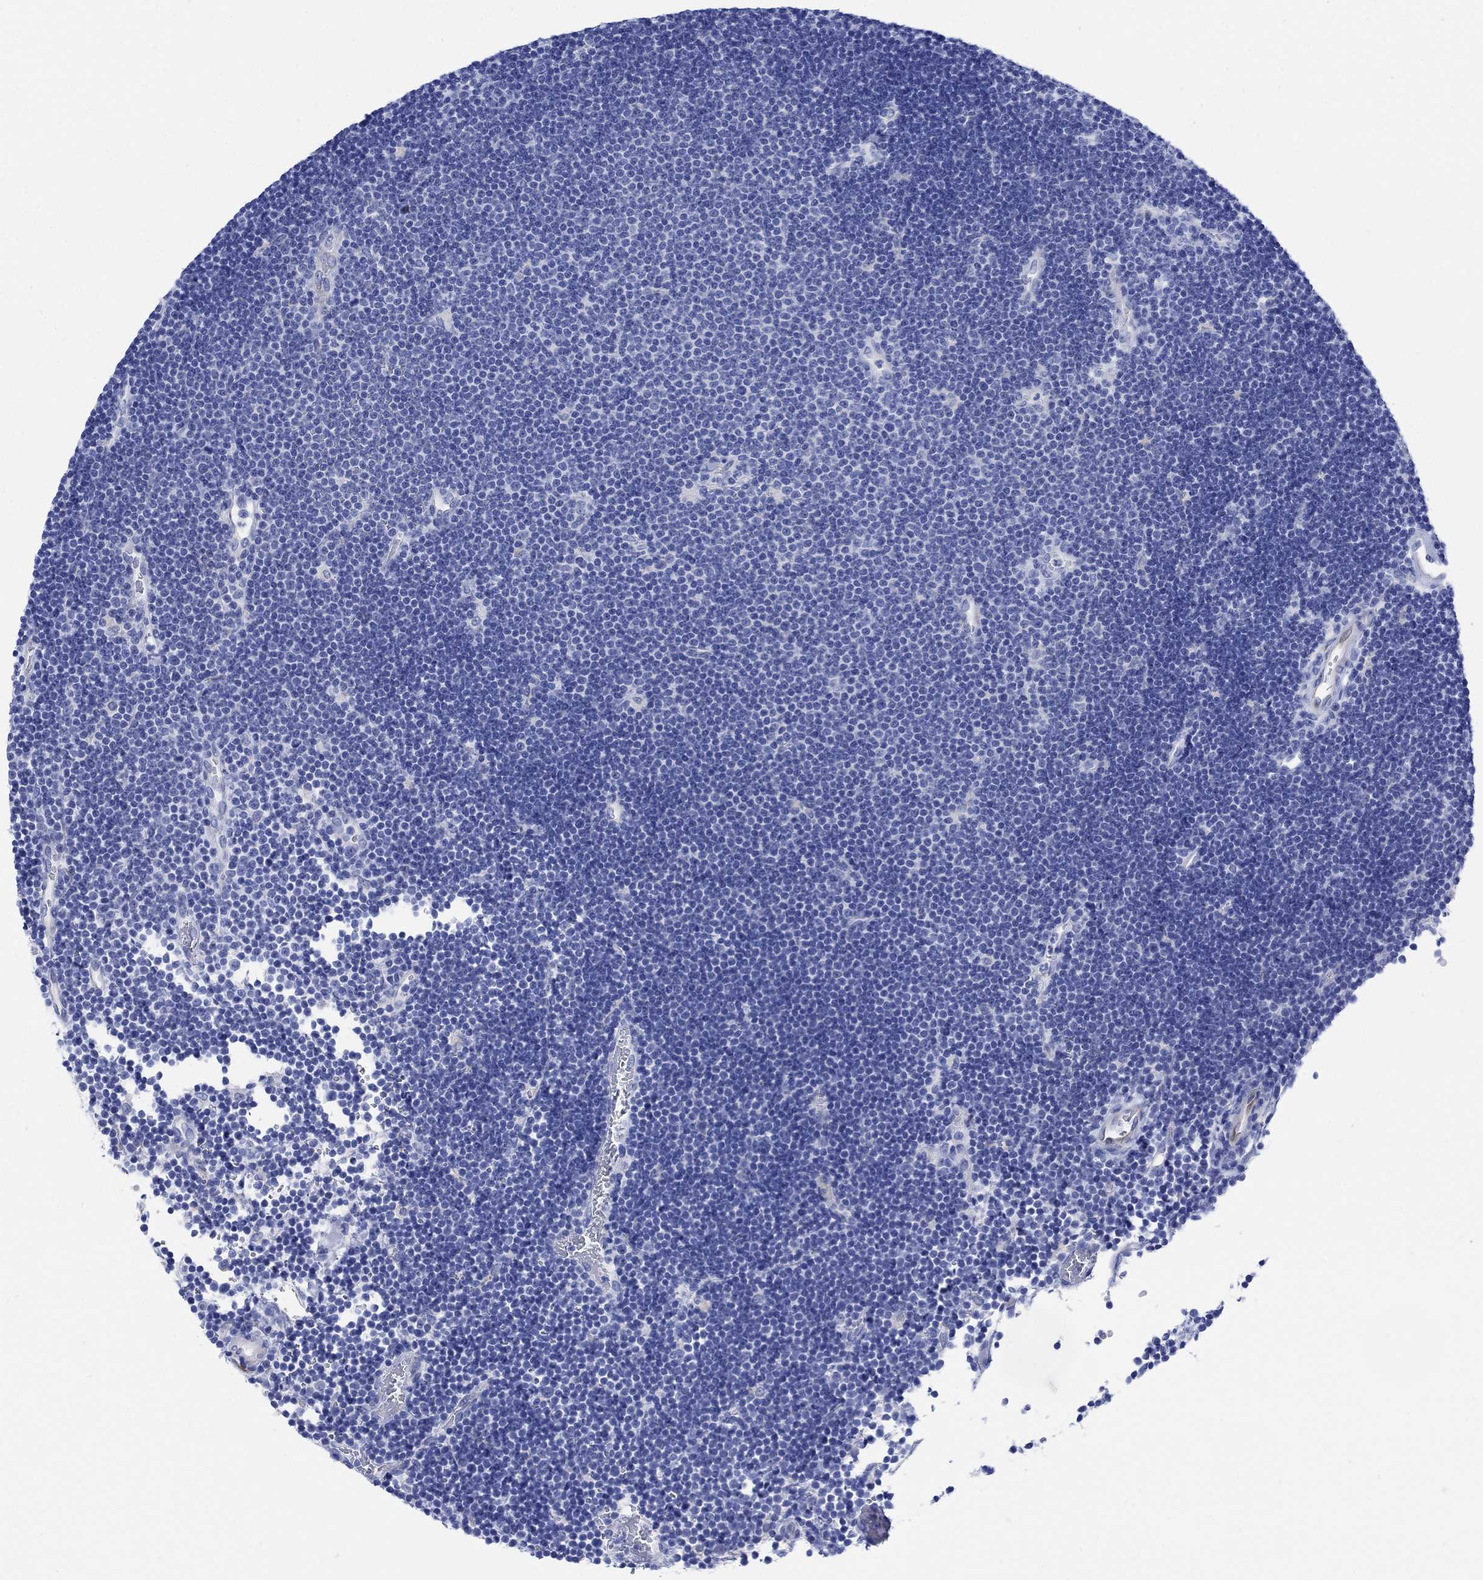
{"staining": {"intensity": "negative", "quantity": "none", "location": "none"}, "tissue": "lymphoma", "cell_type": "Tumor cells", "image_type": "cancer", "snomed": [{"axis": "morphology", "description": "Malignant lymphoma, non-Hodgkin's type, Low grade"}, {"axis": "topography", "description": "Brain"}], "caption": "A high-resolution image shows immunohistochemistry (IHC) staining of lymphoma, which shows no significant expression in tumor cells.", "gene": "MYL1", "patient": {"sex": "female", "age": 66}}